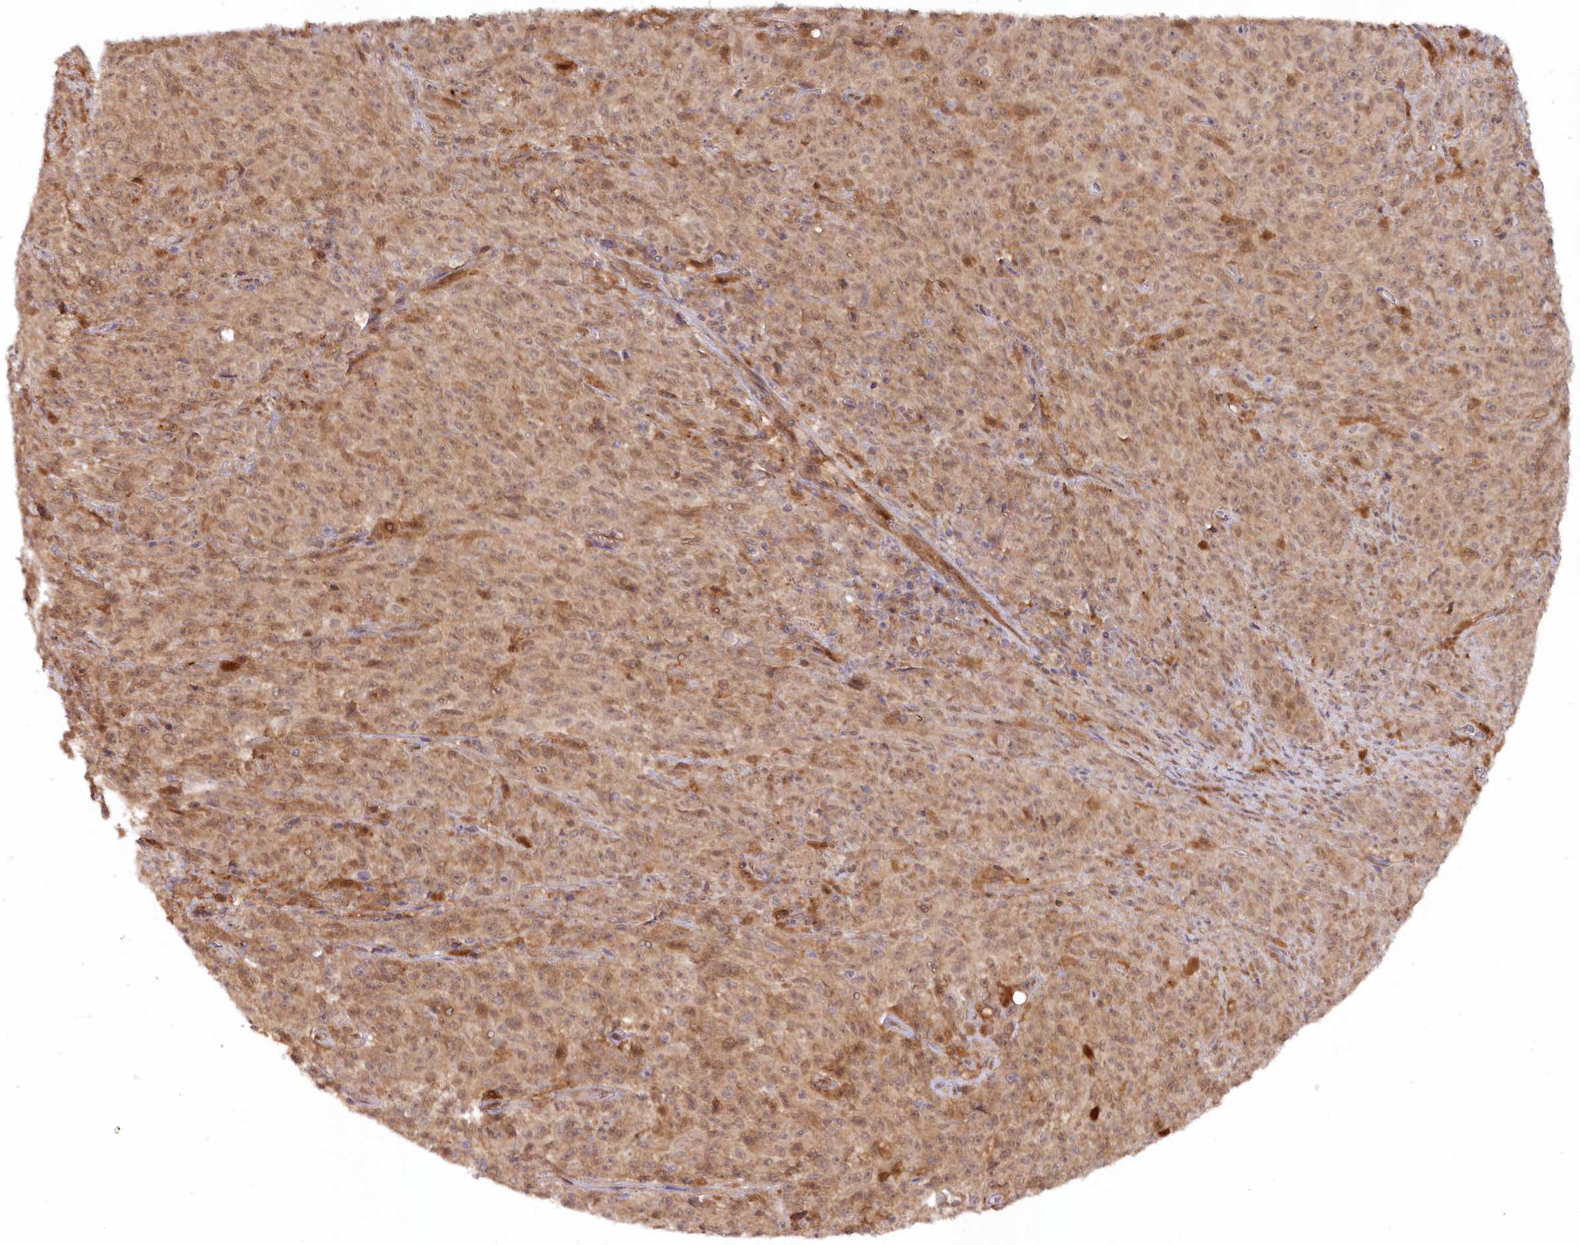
{"staining": {"intensity": "moderate", "quantity": ">75%", "location": "cytoplasmic/membranous,nuclear"}, "tissue": "melanoma", "cell_type": "Tumor cells", "image_type": "cancer", "snomed": [{"axis": "morphology", "description": "Malignant melanoma, NOS"}, {"axis": "topography", "description": "Skin"}], "caption": "Malignant melanoma stained with a brown dye displays moderate cytoplasmic/membranous and nuclear positive expression in approximately >75% of tumor cells.", "gene": "GBE1", "patient": {"sex": "female", "age": 82}}